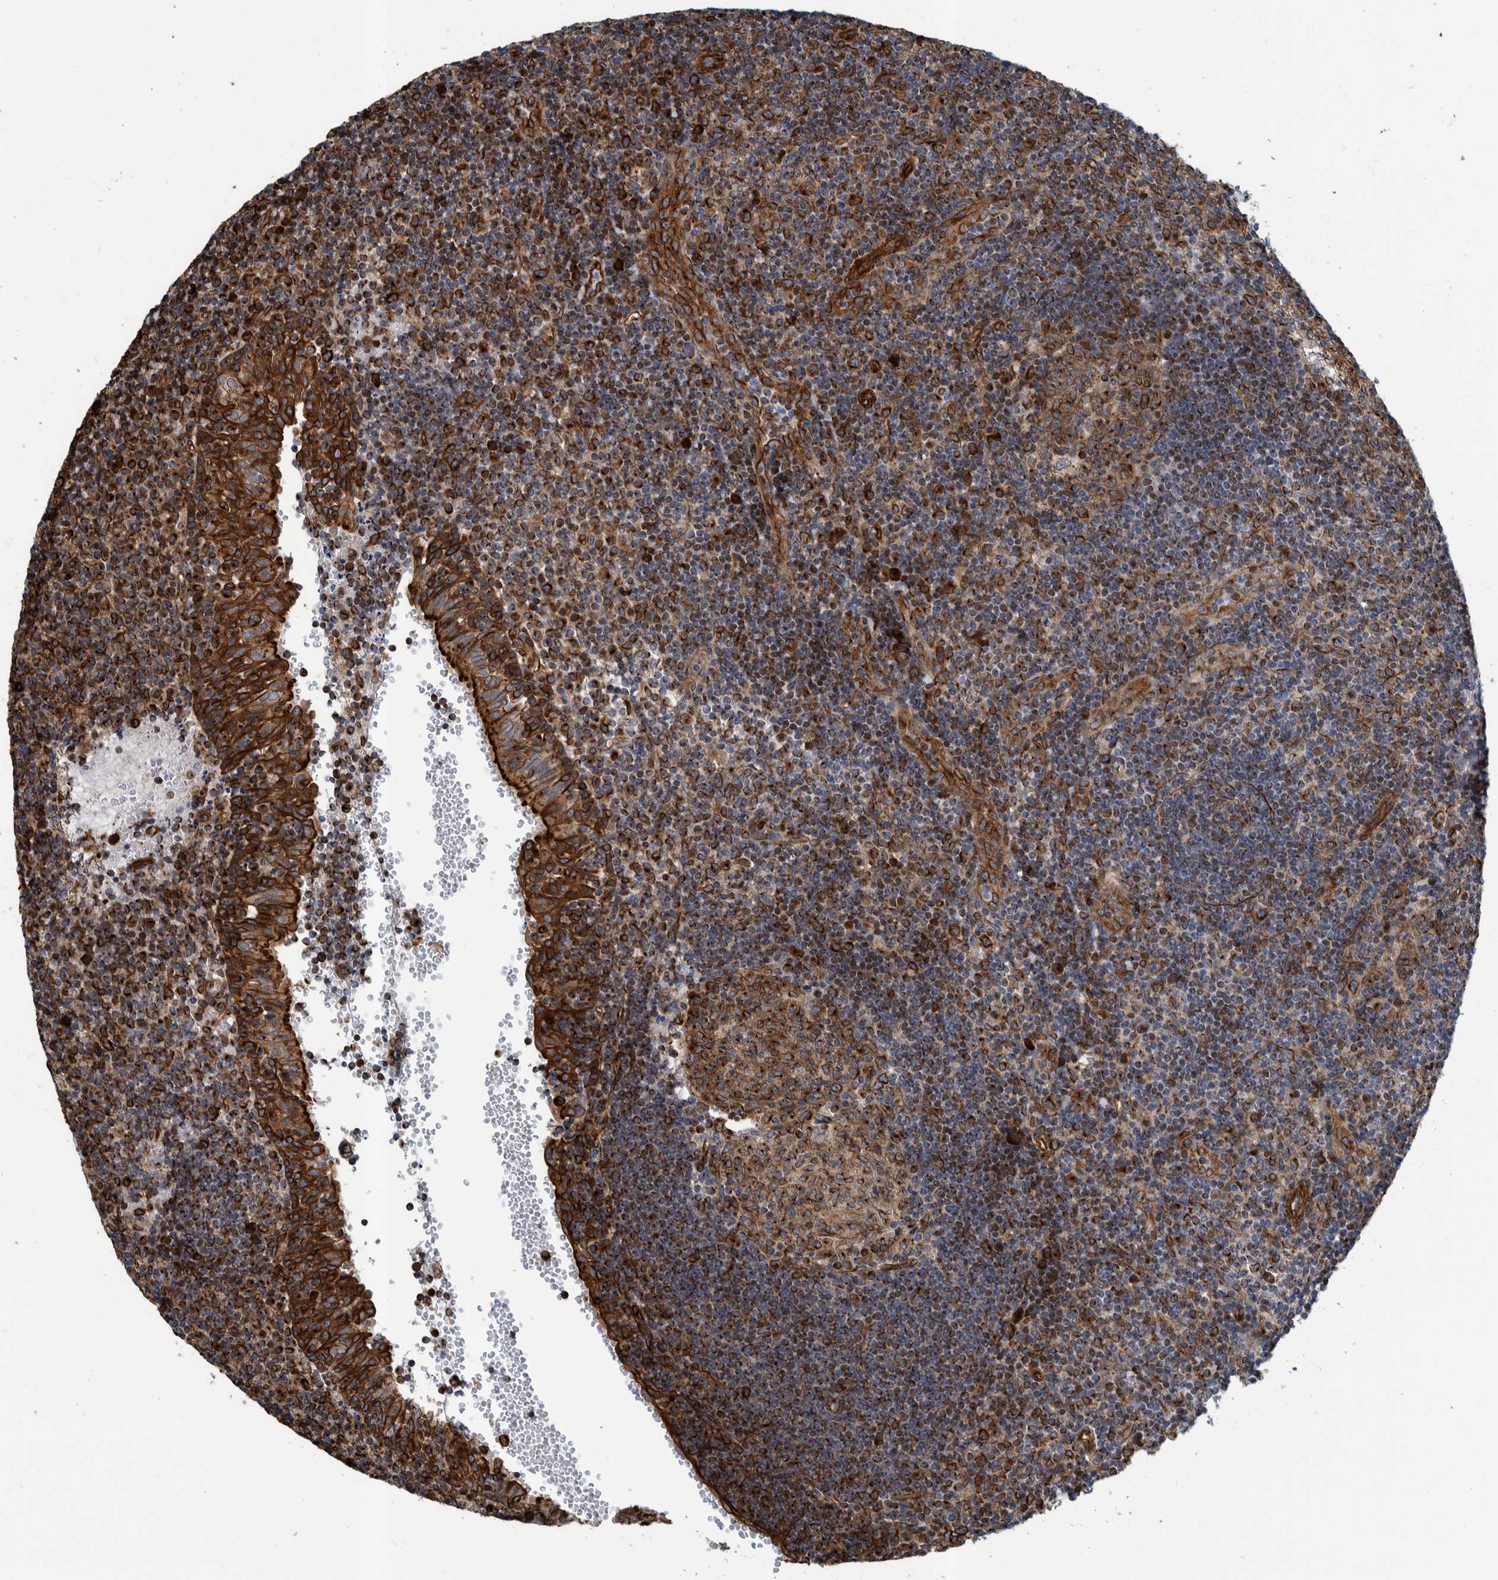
{"staining": {"intensity": "strong", "quantity": ">75%", "location": "cytoplasmic/membranous"}, "tissue": "tonsil", "cell_type": "Germinal center cells", "image_type": "normal", "snomed": [{"axis": "morphology", "description": "Normal tissue, NOS"}, {"axis": "topography", "description": "Tonsil"}], "caption": "IHC photomicrograph of benign human tonsil stained for a protein (brown), which displays high levels of strong cytoplasmic/membranous positivity in about >75% of germinal center cells.", "gene": "CCDC57", "patient": {"sex": "female", "age": 40}}